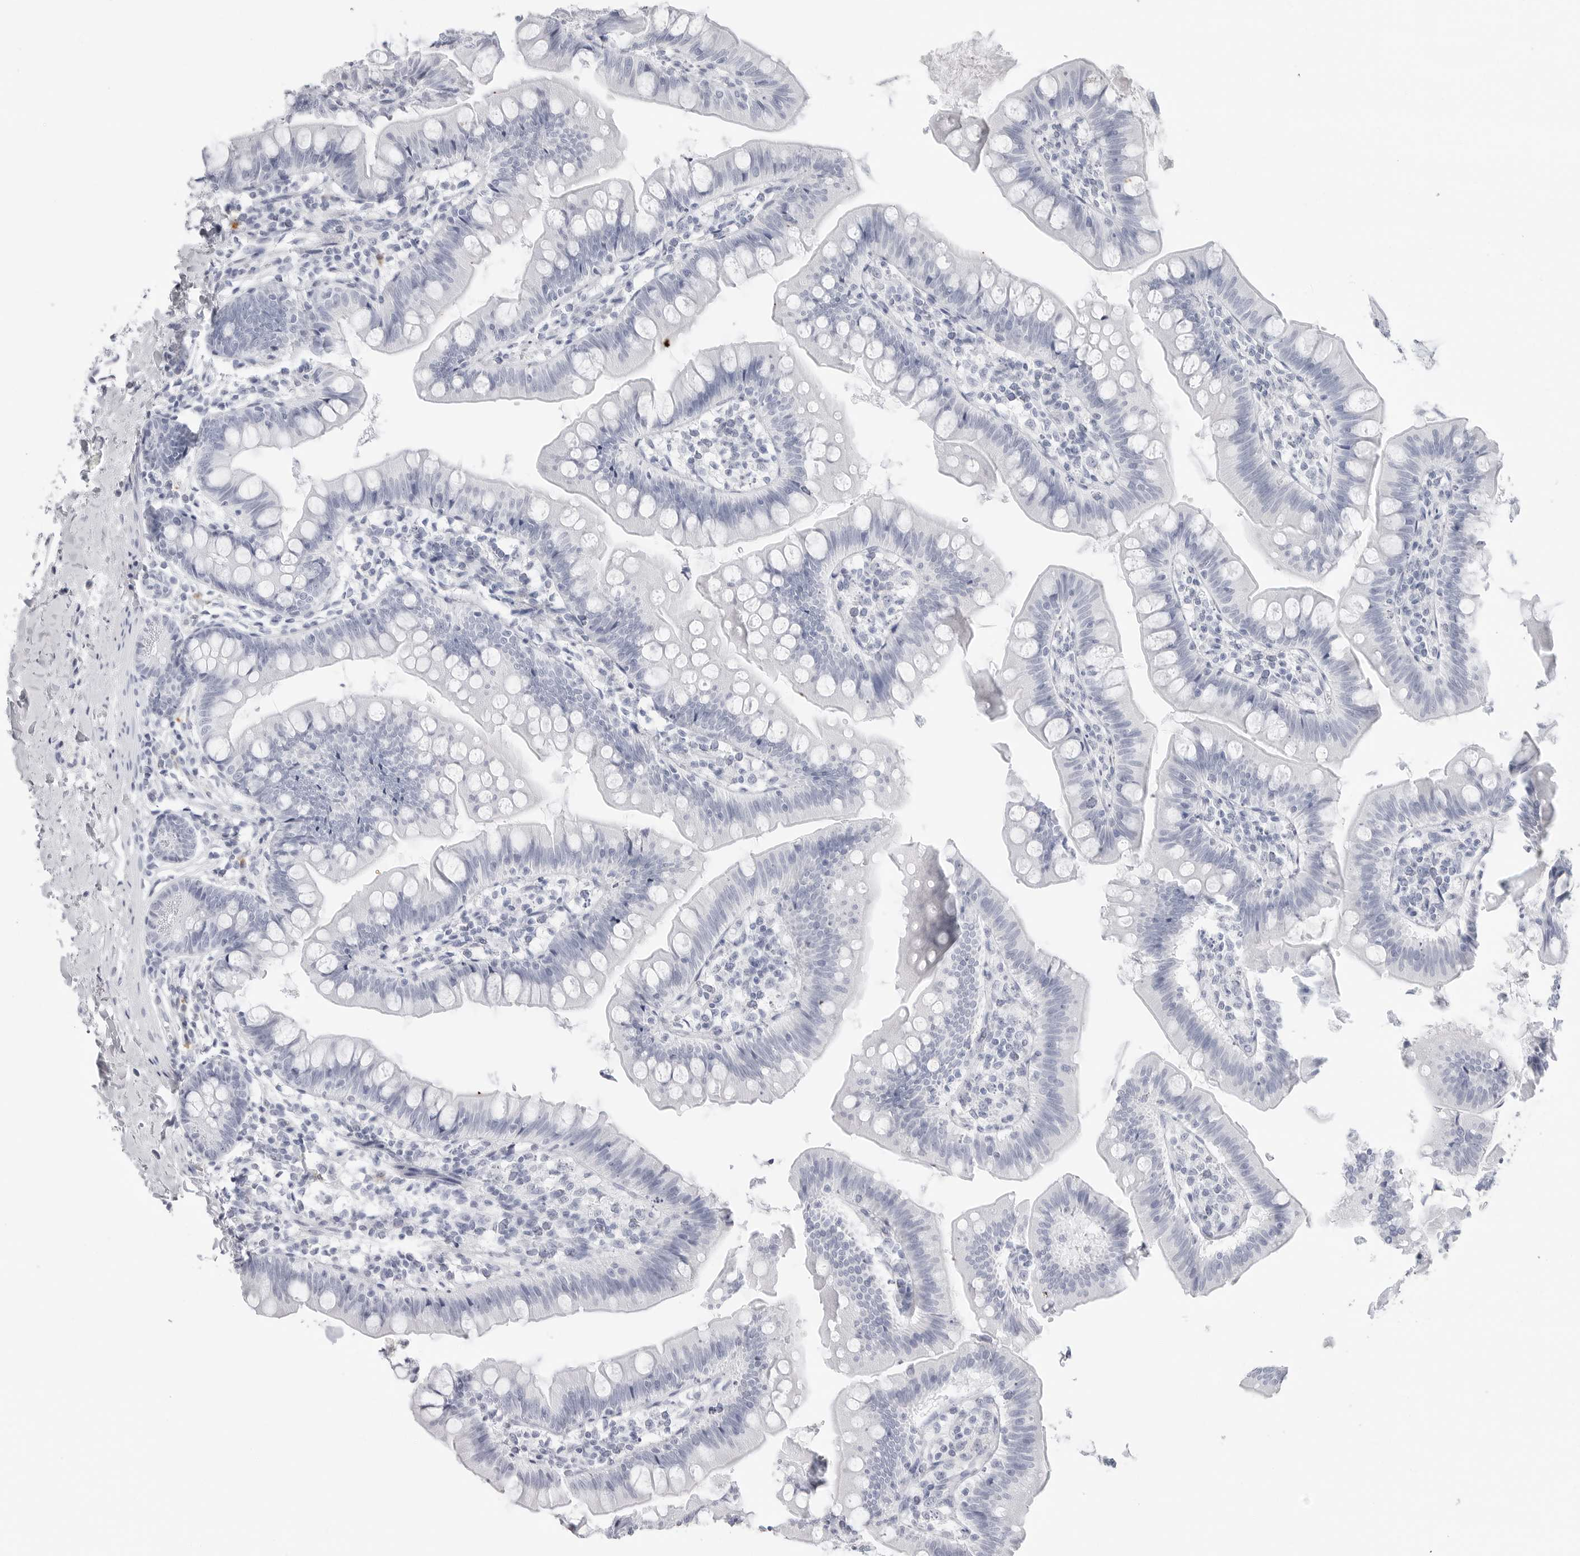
{"staining": {"intensity": "negative", "quantity": "none", "location": "none"}, "tissue": "small intestine", "cell_type": "Glandular cells", "image_type": "normal", "snomed": [{"axis": "morphology", "description": "Normal tissue, NOS"}, {"axis": "topography", "description": "Small intestine"}], "caption": "The IHC image has no significant staining in glandular cells of small intestine.", "gene": "AMPD1", "patient": {"sex": "male", "age": 7}}